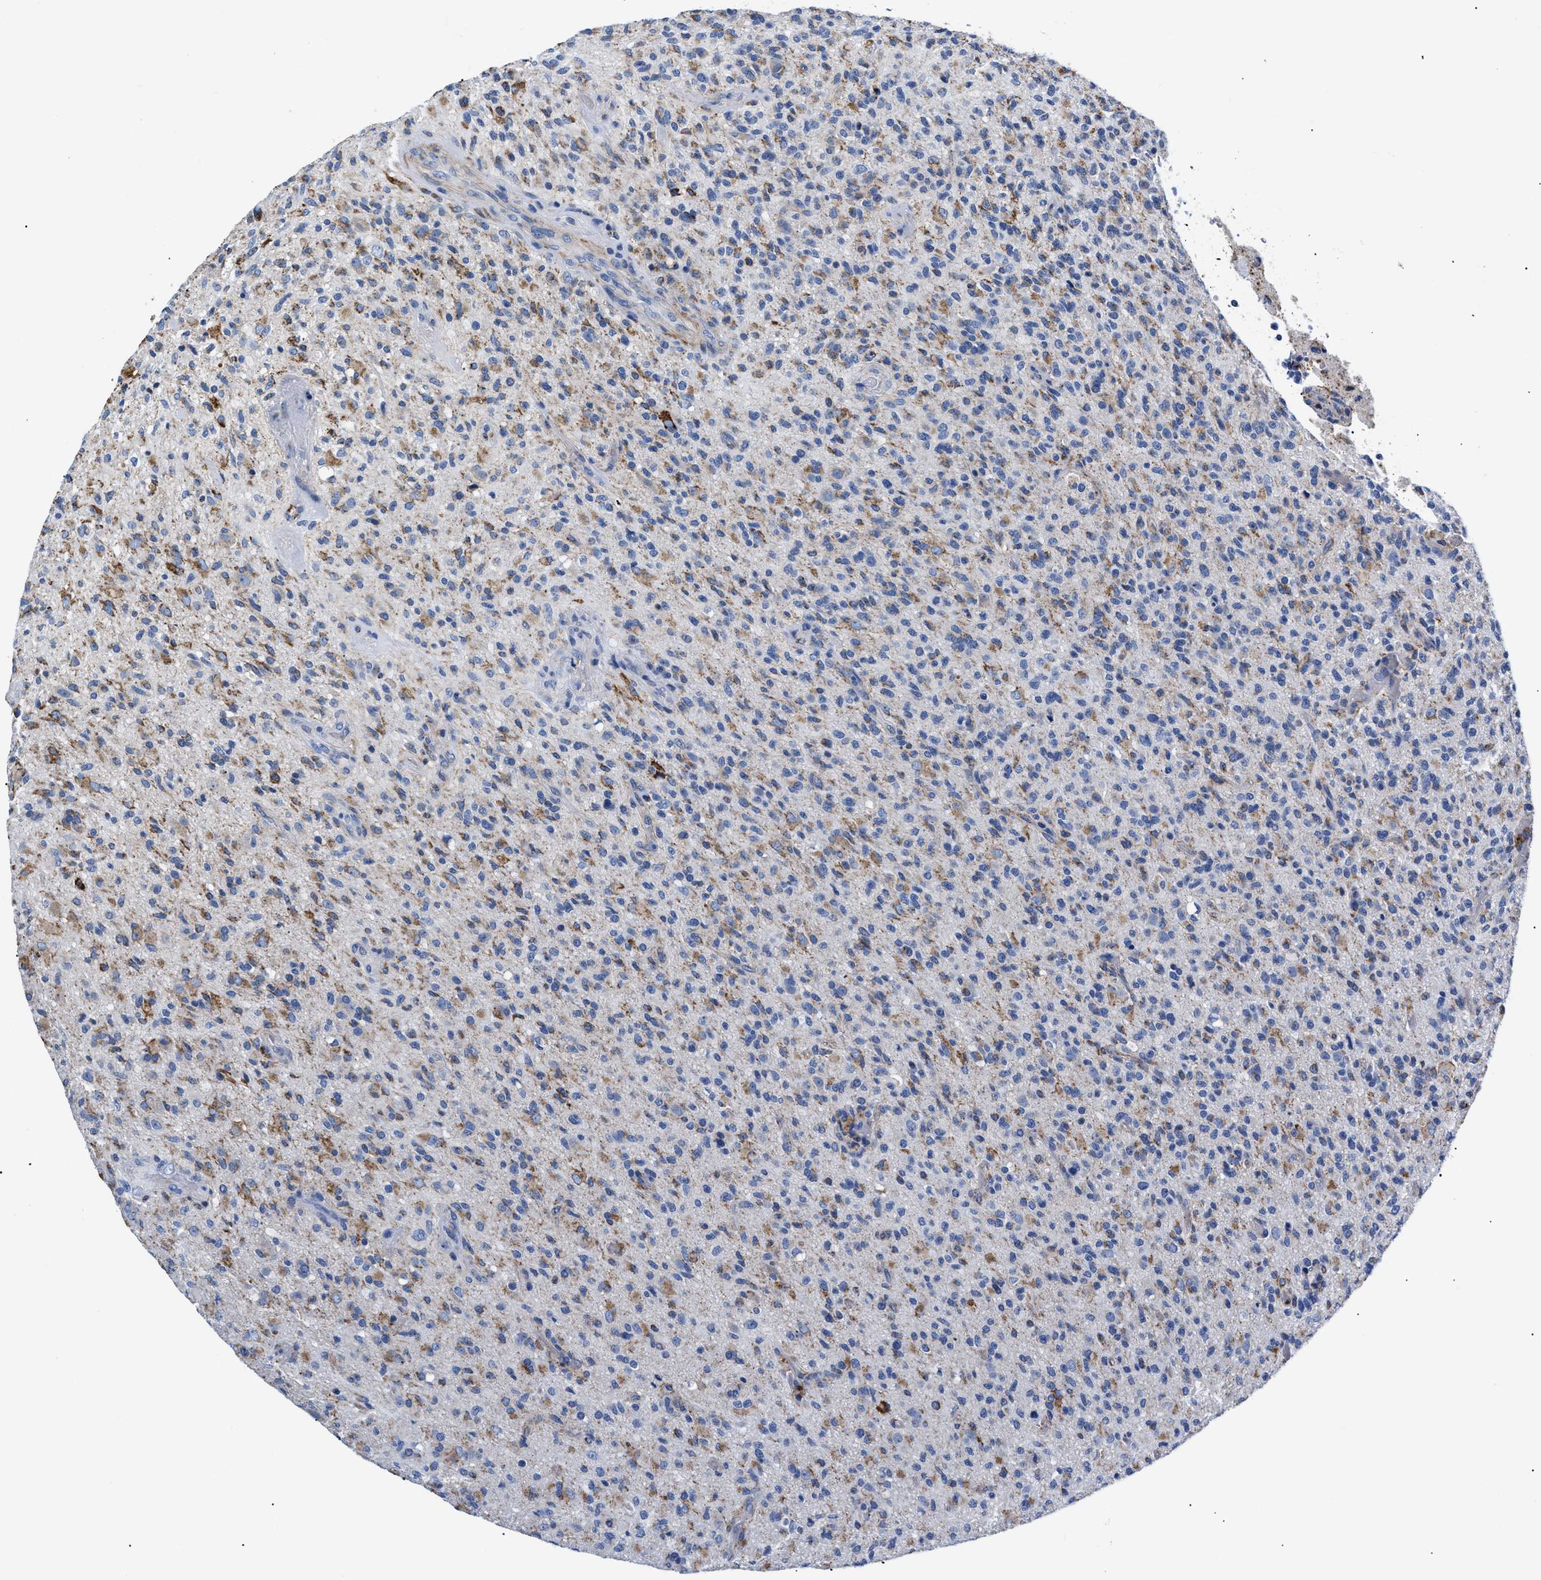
{"staining": {"intensity": "moderate", "quantity": "<25%", "location": "cytoplasmic/membranous"}, "tissue": "glioma", "cell_type": "Tumor cells", "image_type": "cancer", "snomed": [{"axis": "morphology", "description": "Glioma, malignant, High grade"}, {"axis": "topography", "description": "Brain"}], "caption": "An image of glioma stained for a protein demonstrates moderate cytoplasmic/membranous brown staining in tumor cells. The protein of interest is shown in brown color, while the nuclei are stained blue.", "gene": "GPR149", "patient": {"sex": "male", "age": 71}}